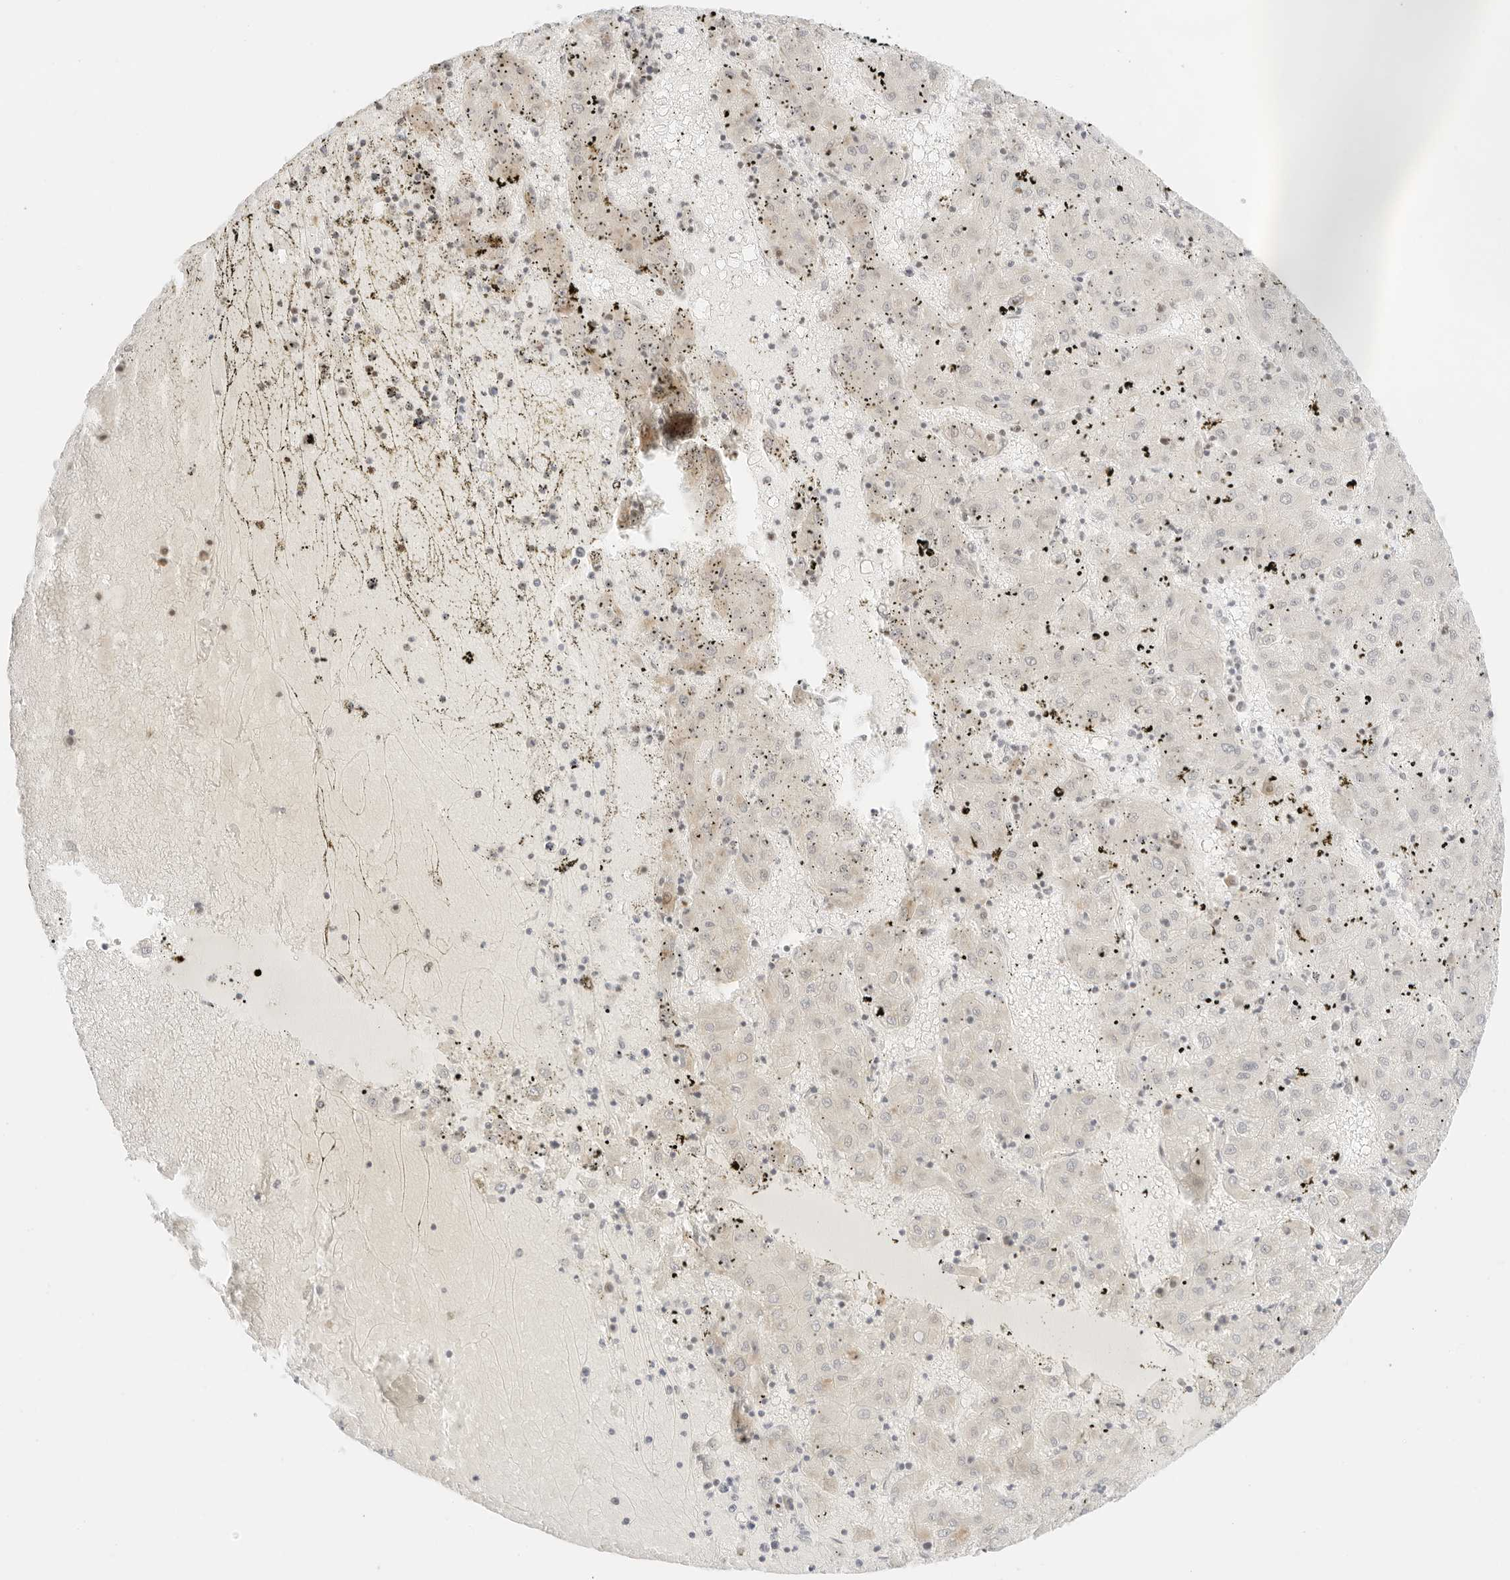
{"staining": {"intensity": "negative", "quantity": "none", "location": "none"}, "tissue": "liver cancer", "cell_type": "Tumor cells", "image_type": "cancer", "snomed": [{"axis": "morphology", "description": "Carcinoma, Hepatocellular, NOS"}, {"axis": "topography", "description": "Liver"}], "caption": "IHC image of liver cancer stained for a protein (brown), which displays no staining in tumor cells.", "gene": "GNAS", "patient": {"sex": "male", "age": 72}}